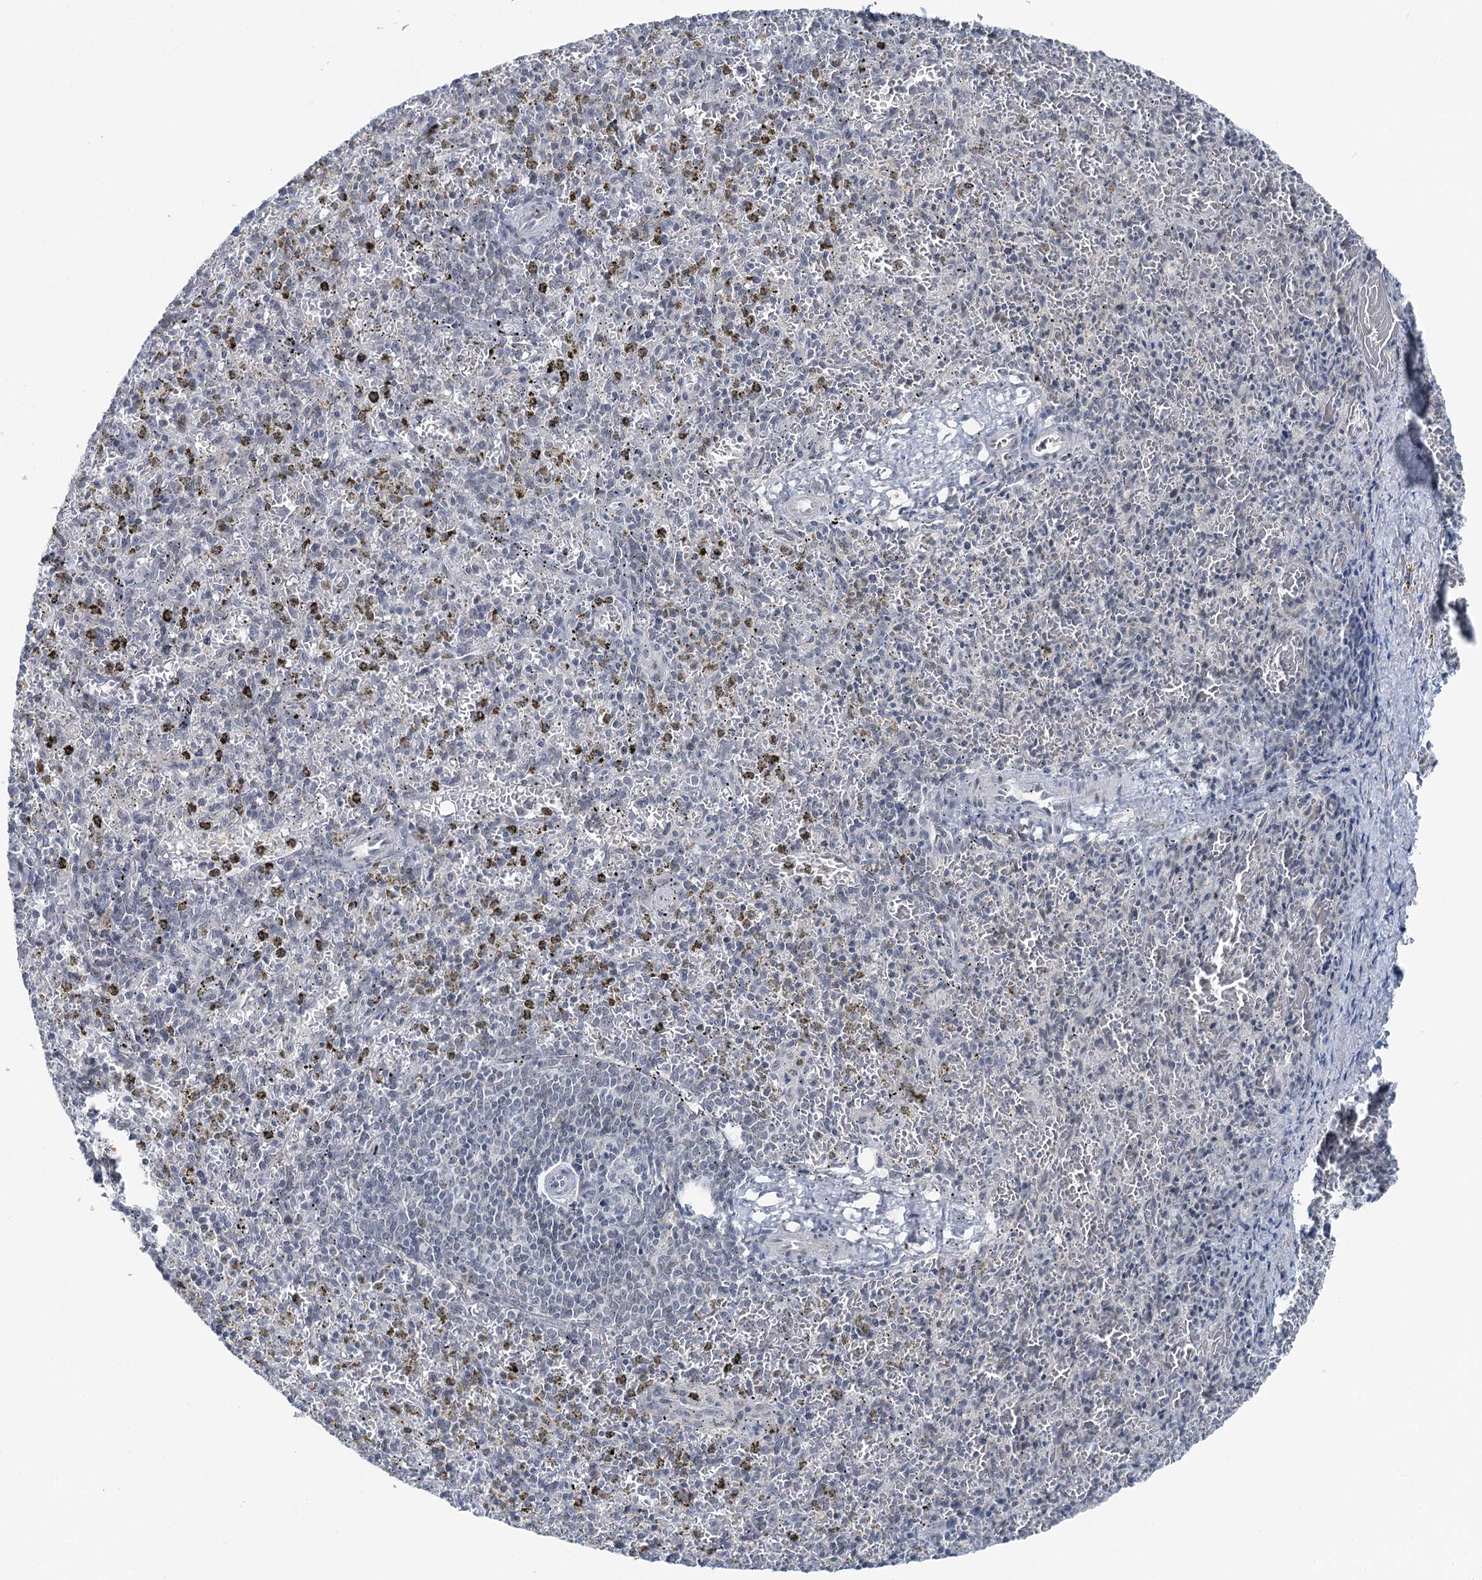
{"staining": {"intensity": "negative", "quantity": "none", "location": "none"}, "tissue": "spleen", "cell_type": "Cells in red pulp", "image_type": "normal", "snomed": [{"axis": "morphology", "description": "Normal tissue, NOS"}, {"axis": "topography", "description": "Spleen"}], "caption": "Cells in red pulp are negative for brown protein staining in benign spleen. Nuclei are stained in blue.", "gene": "STEEP1", "patient": {"sex": "male", "age": 72}}